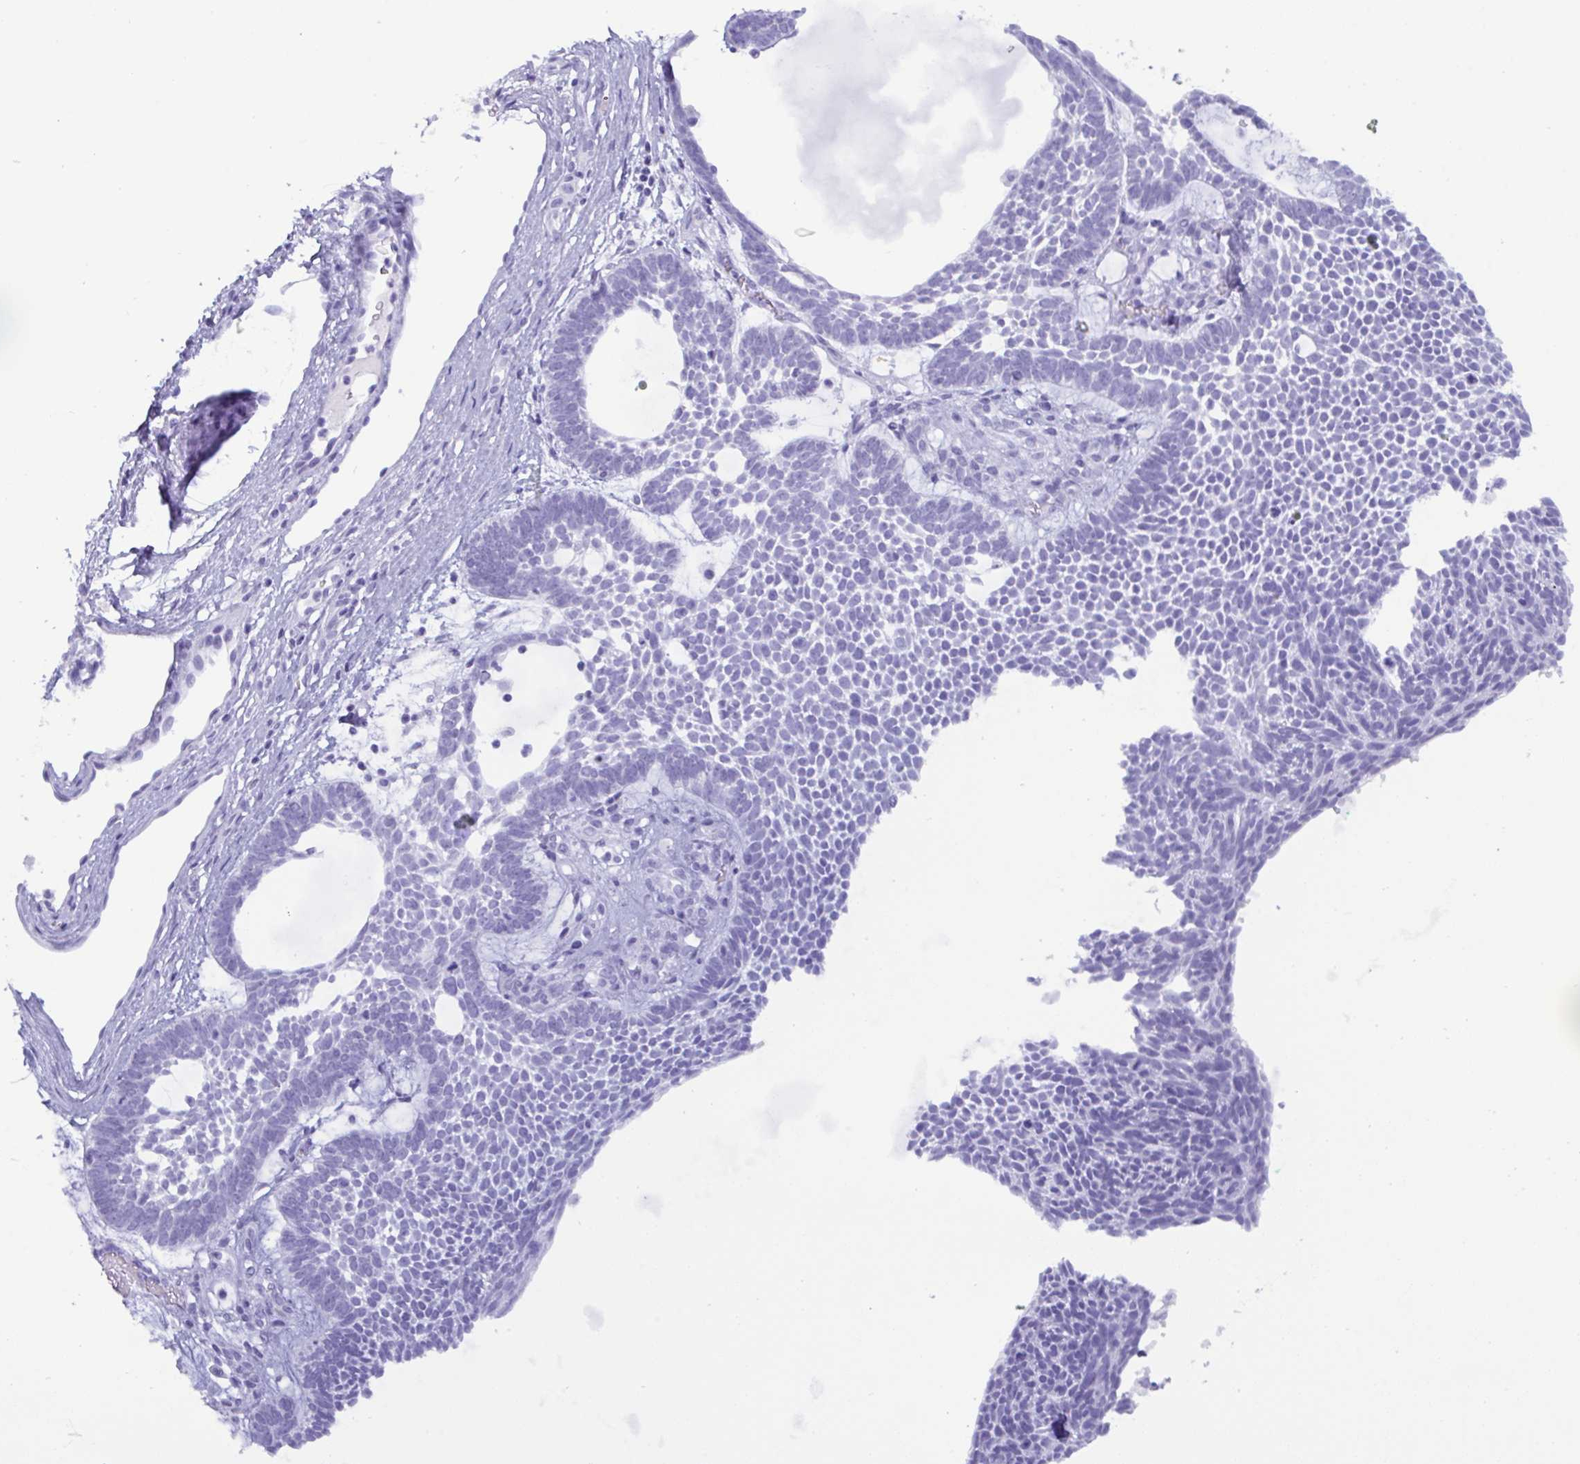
{"staining": {"intensity": "negative", "quantity": "none", "location": "none"}, "tissue": "skin cancer", "cell_type": "Tumor cells", "image_type": "cancer", "snomed": [{"axis": "morphology", "description": "Basal cell carcinoma"}, {"axis": "topography", "description": "Skin"}, {"axis": "topography", "description": "Skin of face"}], "caption": "Immunohistochemical staining of human skin basal cell carcinoma demonstrates no significant positivity in tumor cells.", "gene": "MRGPRG", "patient": {"sex": "male", "age": 83}}